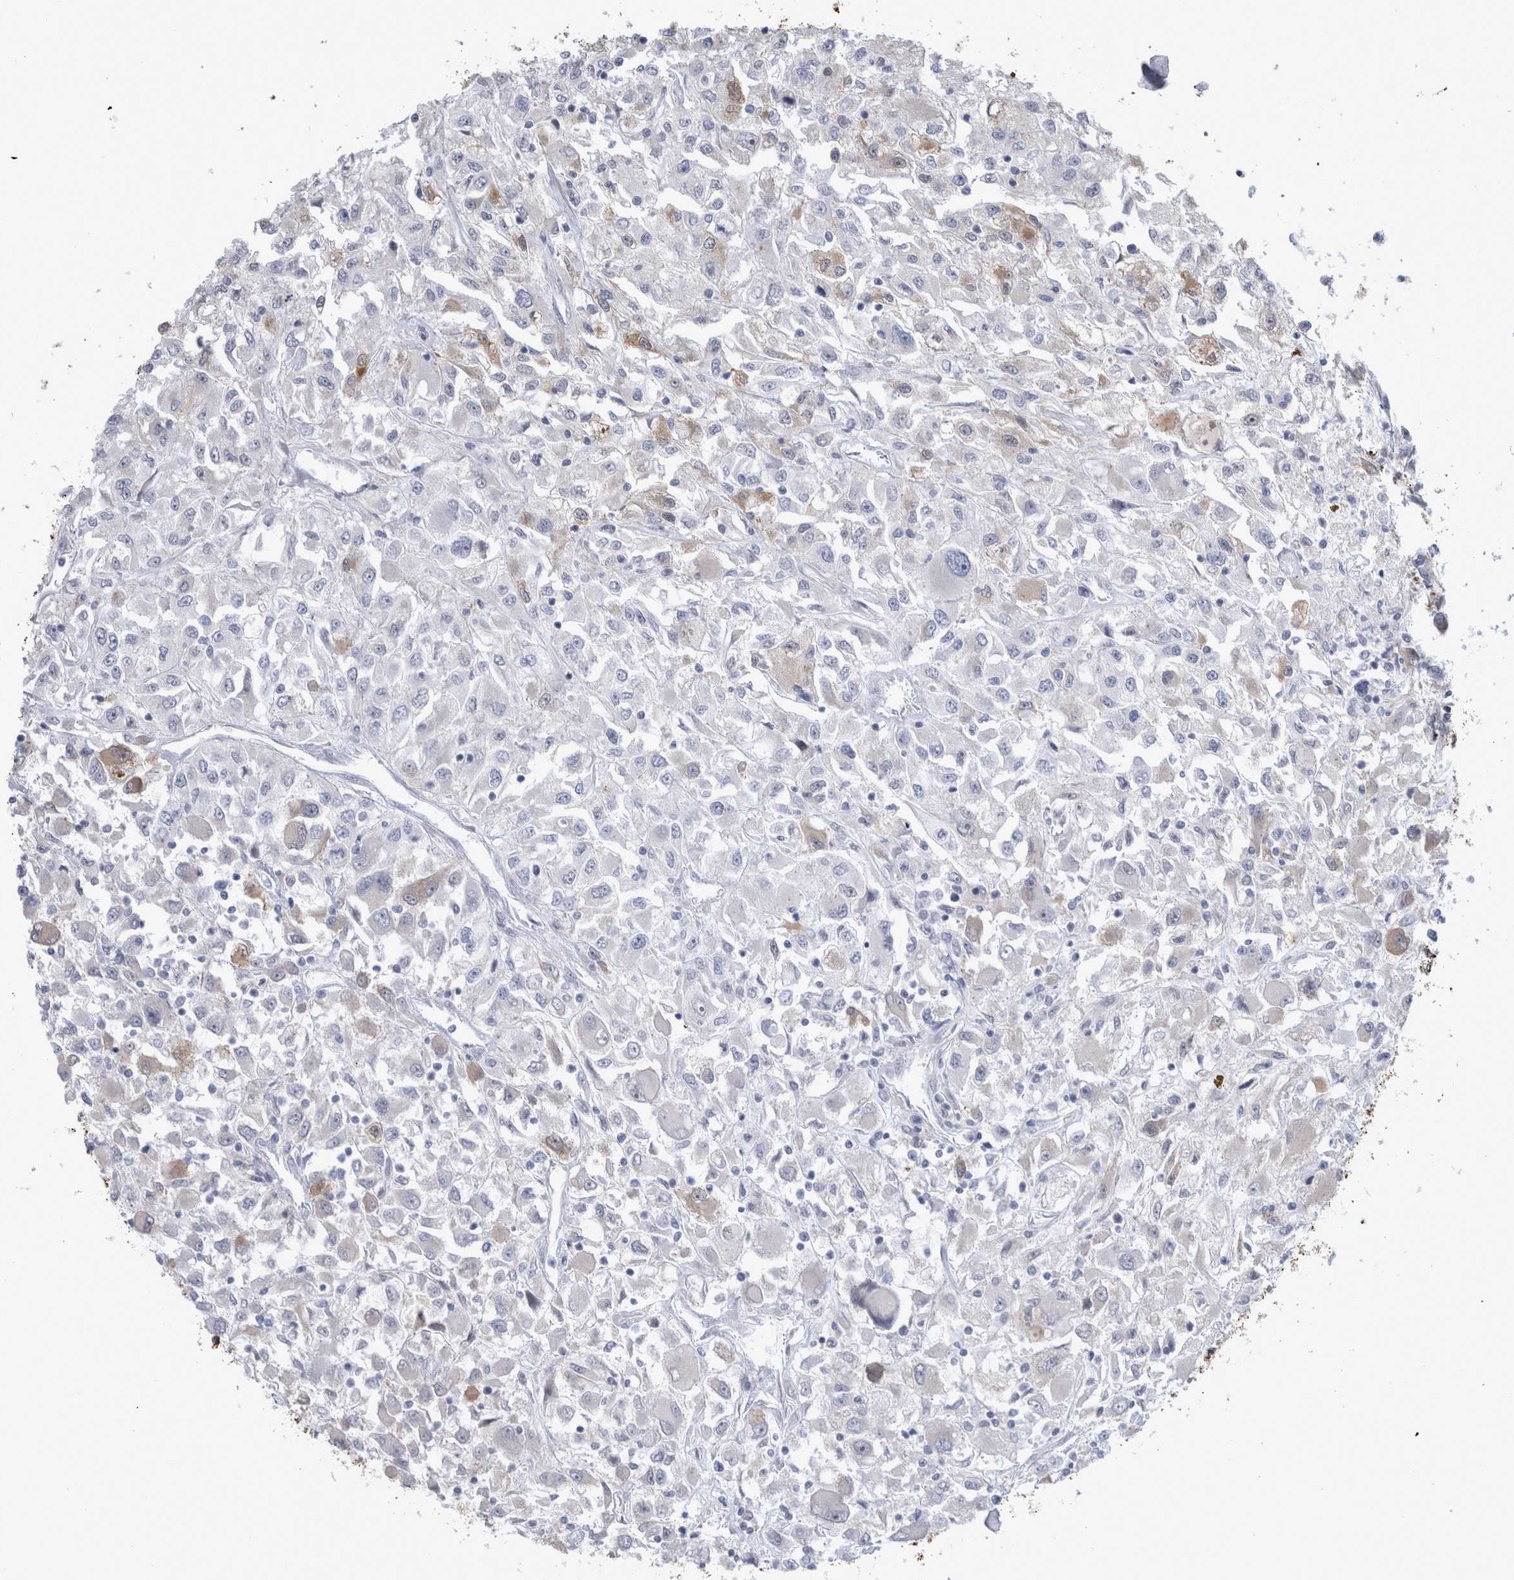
{"staining": {"intensity": "weak", "quantity": "<25%", "location": "cytoplasmic/membranous"}, "tissue": "renal cancer", "cell_type": "Tumor cells", "image_type": "cancer", "snomed": [{"axis": "morphology", "description": "Adenocarcinoma, NOS"}, {"axis": "topography", "description": "Kidney"}], "caption": "This is an immunohistochemistry histopathology image of renal cancer (adenocarcinoma). There is no staining in tumor cells.", "gene": "GATM", "patient": {"sex": "female", "age": 52}}